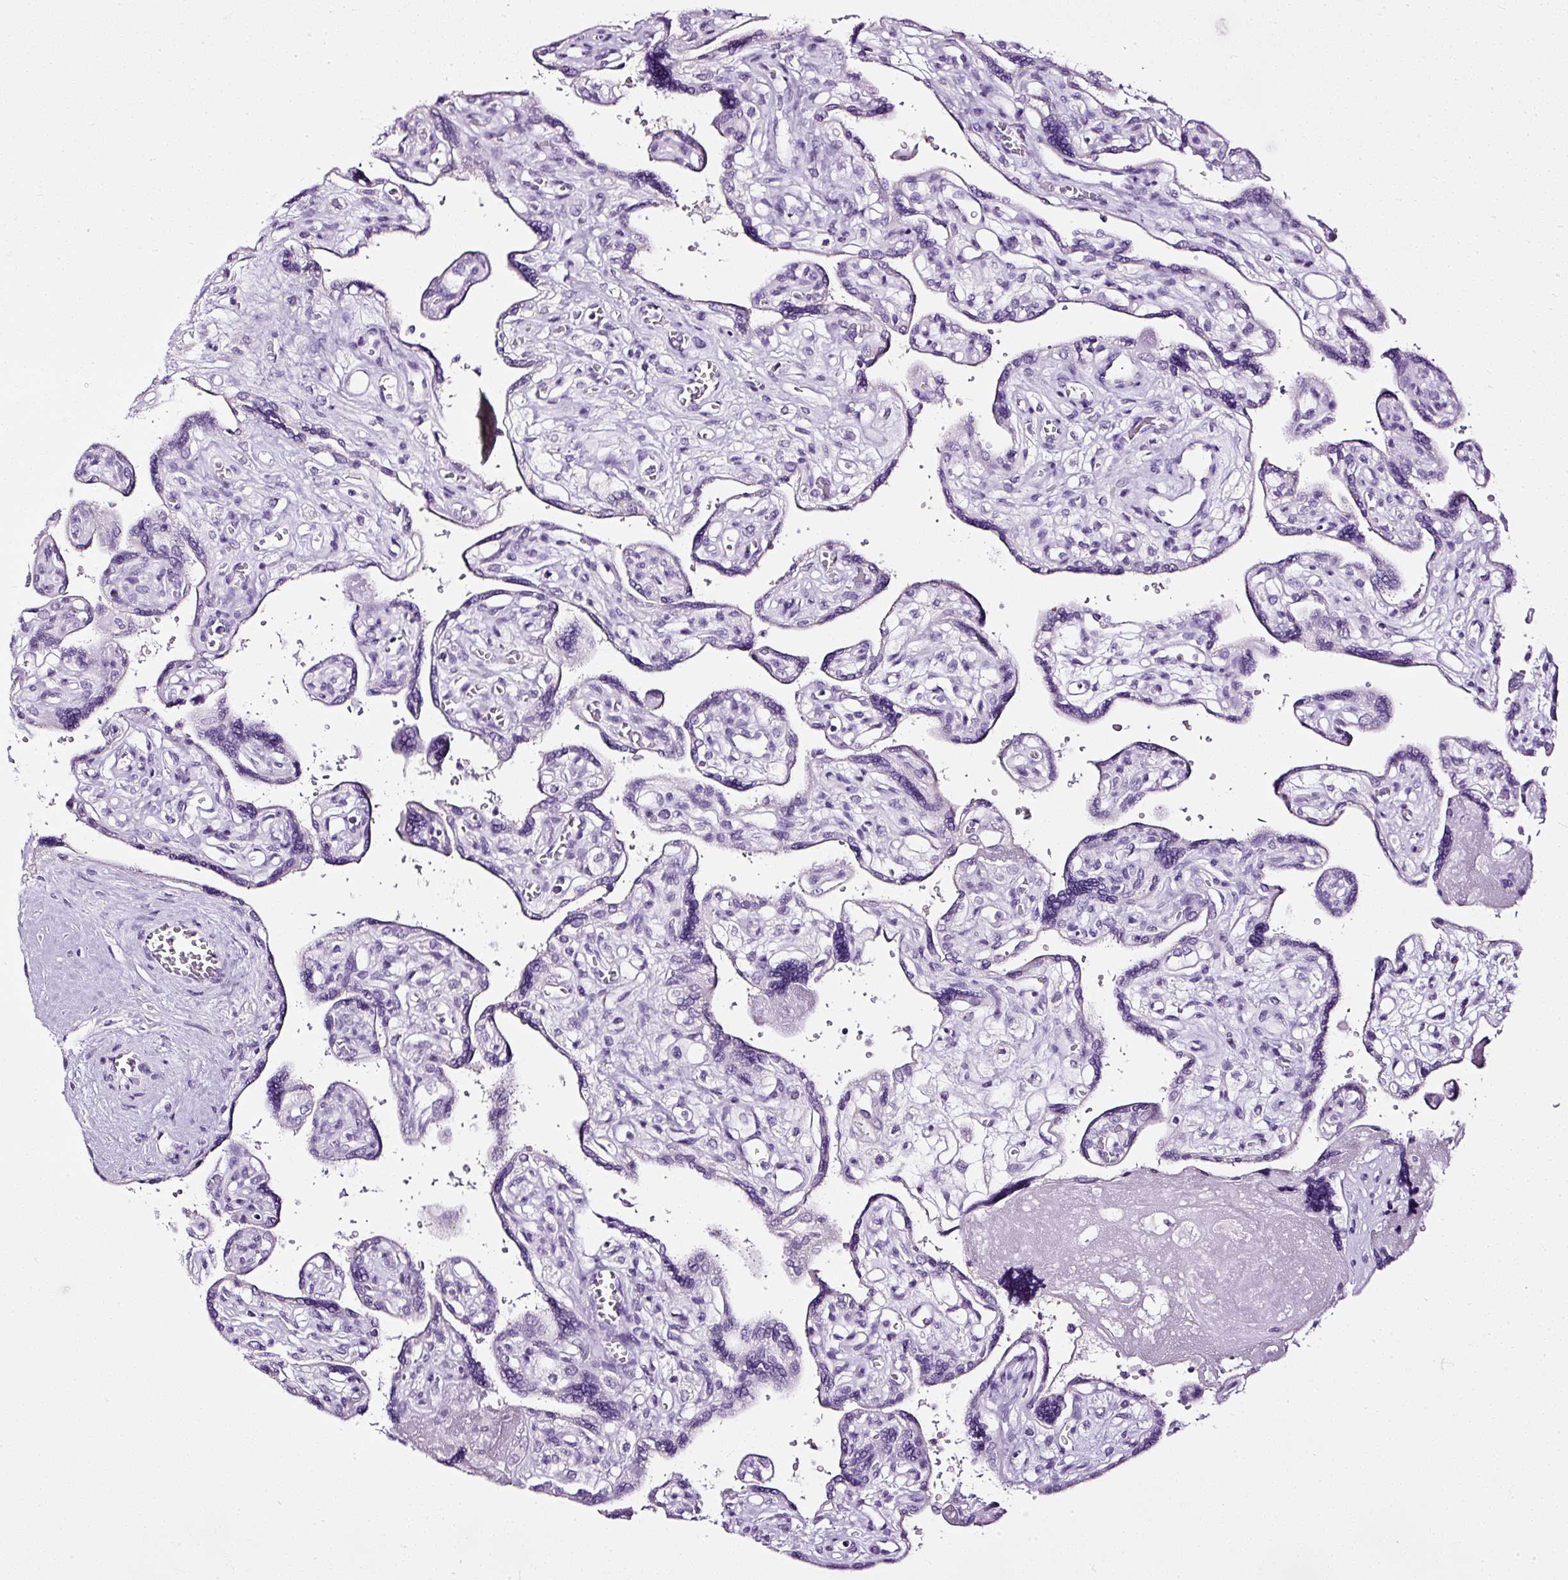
{"staining": {"intensity": "negative", "quantity": "none", "location": "none"}, "tissue": "placenta", "cell_type": "Decidual cells", "image_type": "normal", "snomed": [{"axis": "morphology", "description": "Normal tissue, NOS"}, {"axis": "topography", "description": "Placenta"}], "caption": "Immunohistochemical staining of benign human placenta displays no significant staining in decidual cells.", "gene": "ATP2A1", "patient": {"sex": "female", "age": 39}}